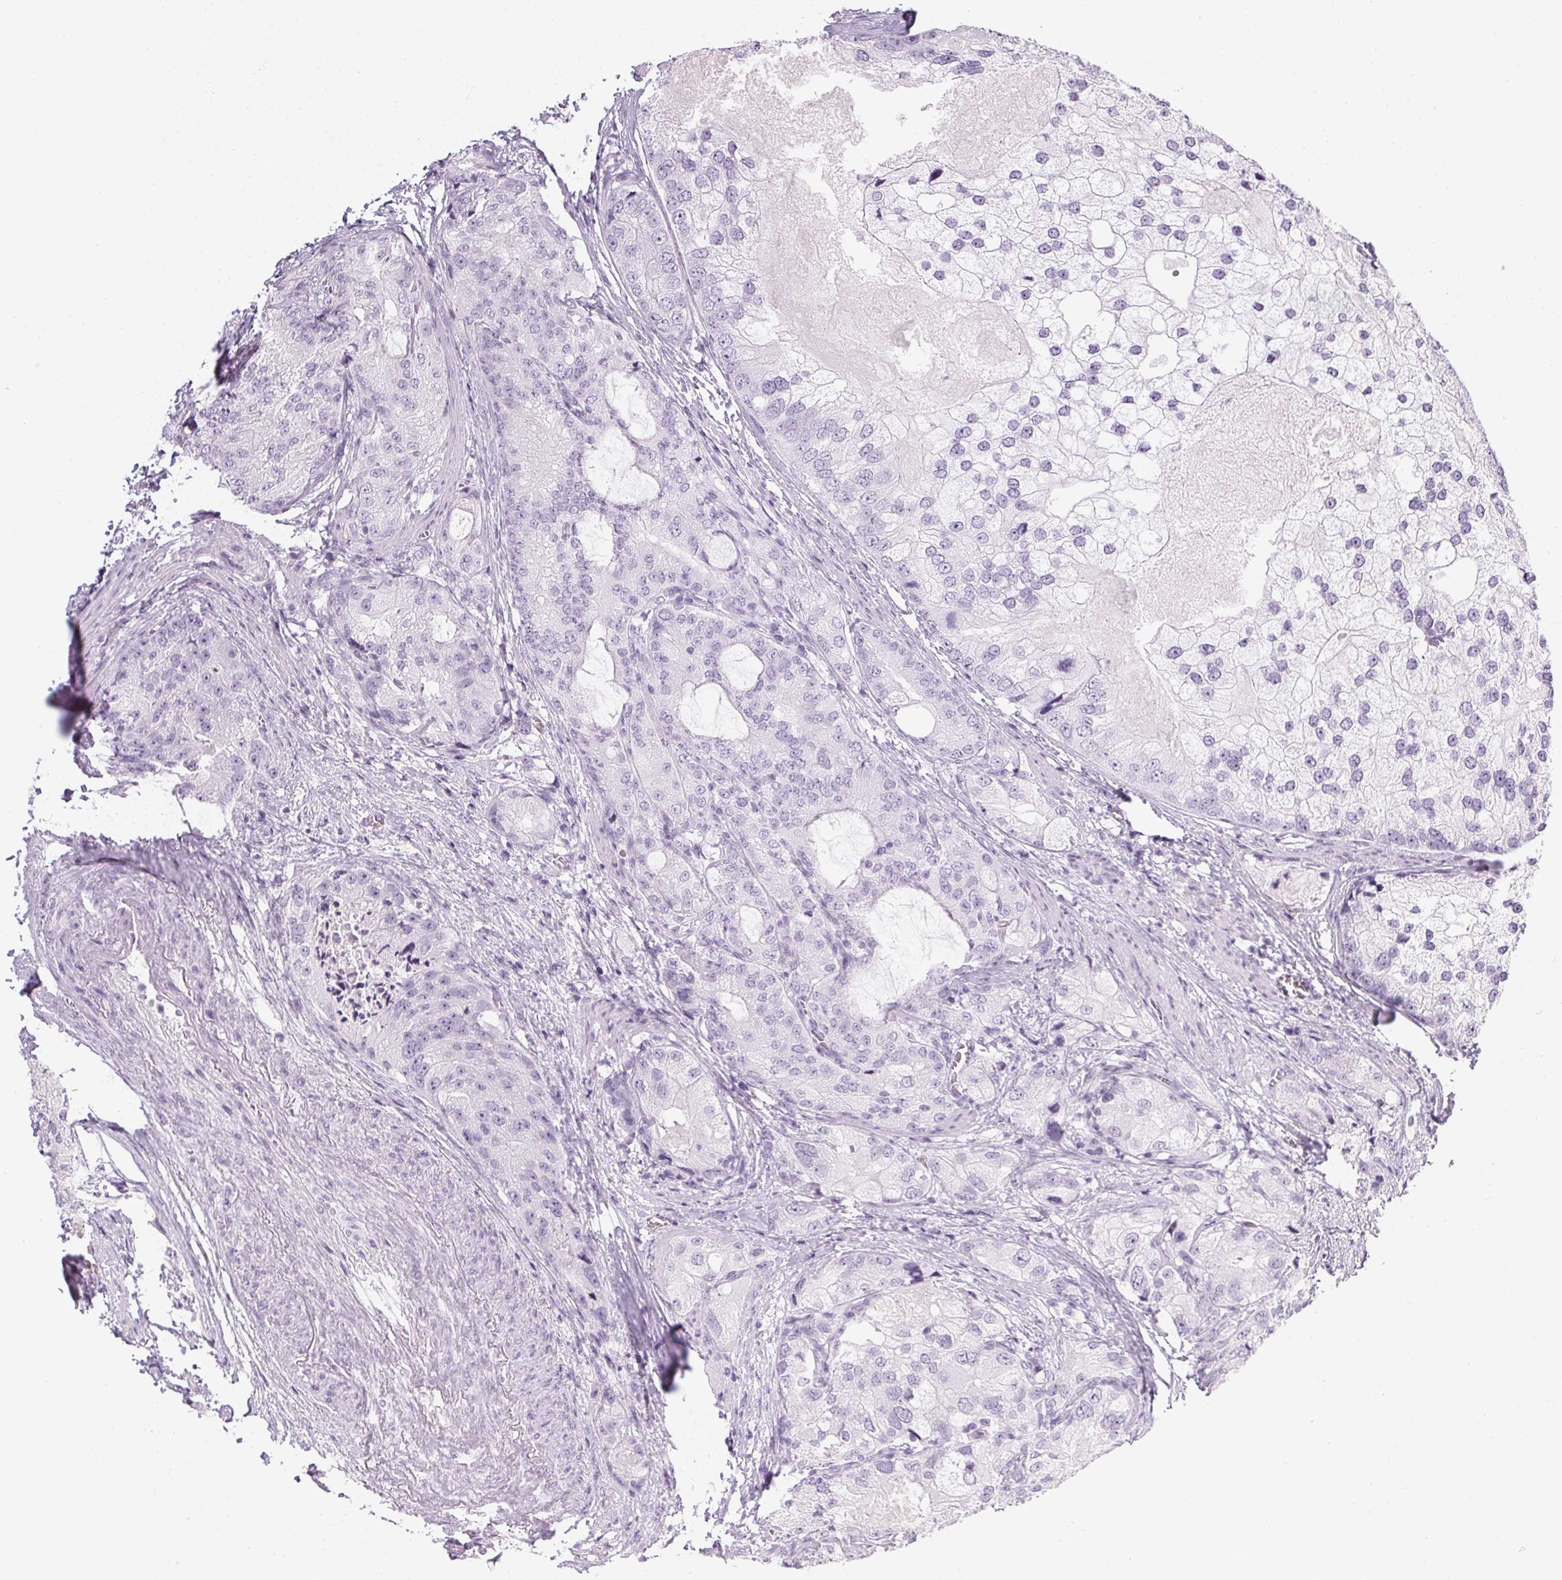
{"staining": {"intensity": "negative", "quantity": "none", "location": "none"}, "tissue": "prostate cancer", "cell_type": "Tumor cells", "image_type": "cancer", "snomed": [{"axis": "morphology", "description": "Adenocarcinoma, High grade"}, {"axis": "topography", "description": "Prostate"}], "caption": "DAB (3,3'-diaminobenzidine) immunohistochemical staining of high-grade adenocarcinoma (prostate) demonstrates no significant staining in tumor cells.", "gene": "TMEM72", "patient": {"sex": "male", "age": 70}}